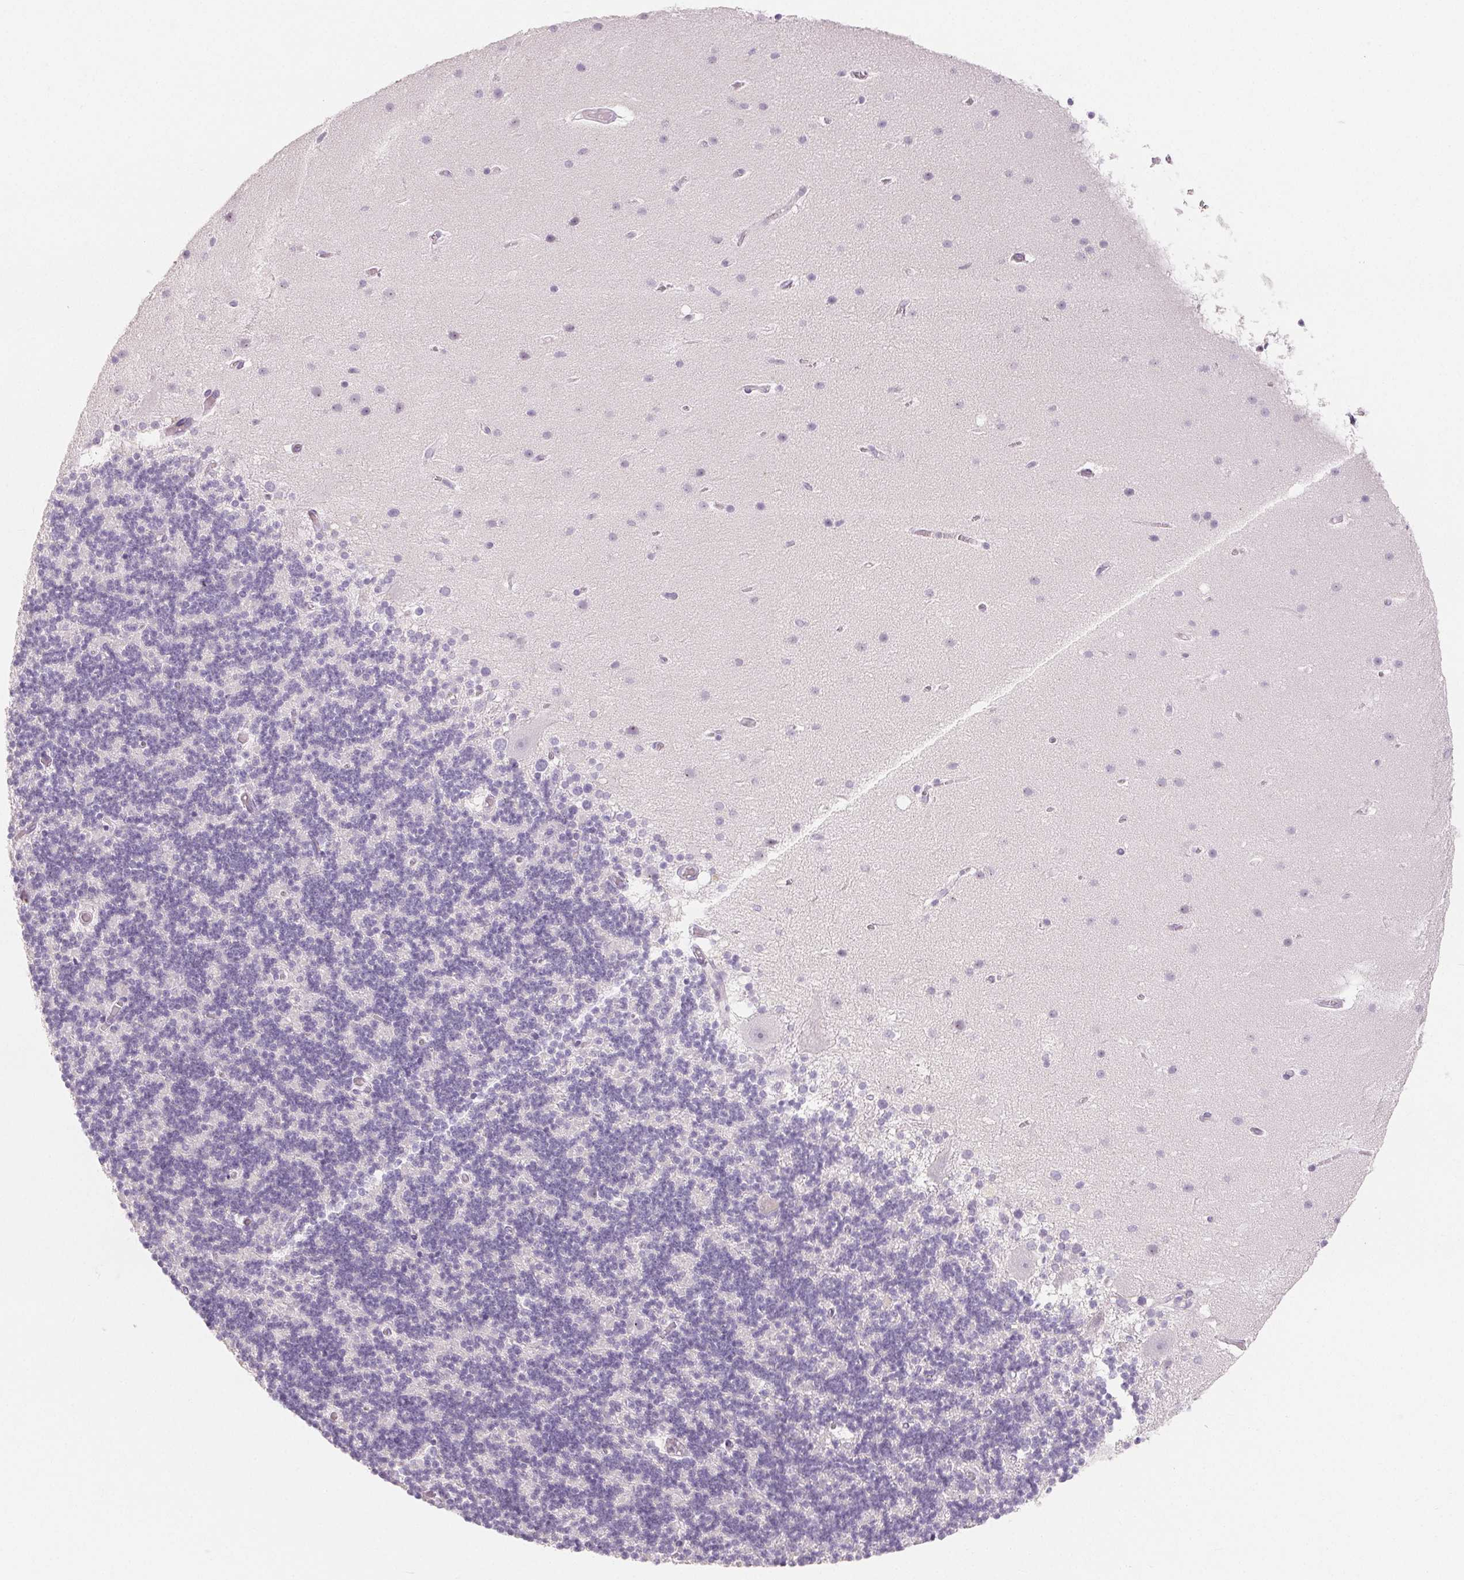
{"staining": {"intensity": "negative", "quantity": "none", "location": "none"}, "tissue": "cerebellum", "cell_type": "Cells in granular layer", "image_type": "normal", "snomed": [{"axis": "morphology", "description": "Normal tissue, NOS"}, {"axis": "topography", "description": "Cerebellum"}], "caption": "Immunohistochemical staining of normal human cerebellum reveals no significant positivity in cells in granular layer.", "gene": "CD69", "patient": {"sex": "male", "age": 70}}